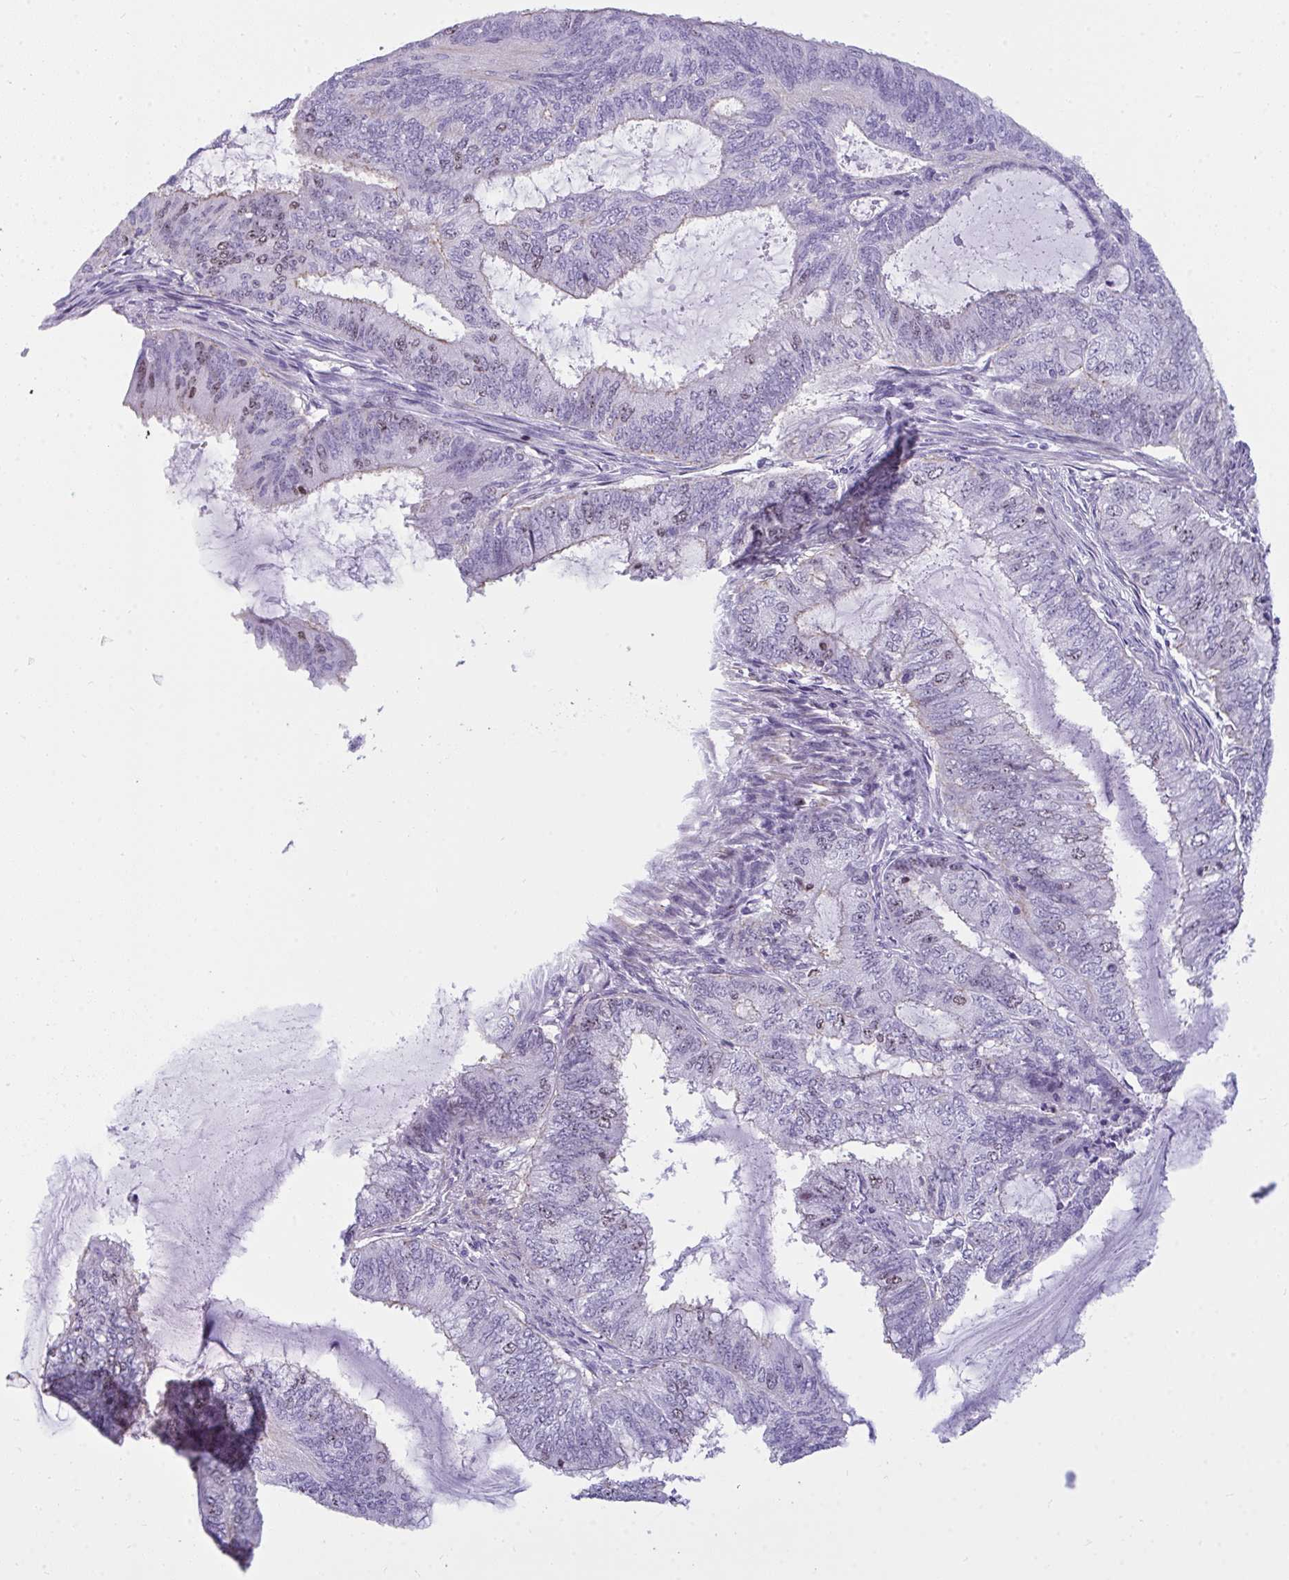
{"staining": {"intensity": "moderate", "quantity": "<25%", "location": "nuclear"}, "tissue": "endometrial cancer", "cell_type": "Tumor cells", "image_type": "cancer", "snomed": [{"axis": "morphology", "description": "Adenocarcinoma, NOS"}, {"axis": "topography", "description": "Endometrium"}], "caption": "The histopathology image demonstrates staining of adenocarcinoma (endometrial), revealing moderate nuclear protein positivity (brown color) within tumor cells.", "gene": "SUZ12", "patient": {"sex": "female", "age": 51}}